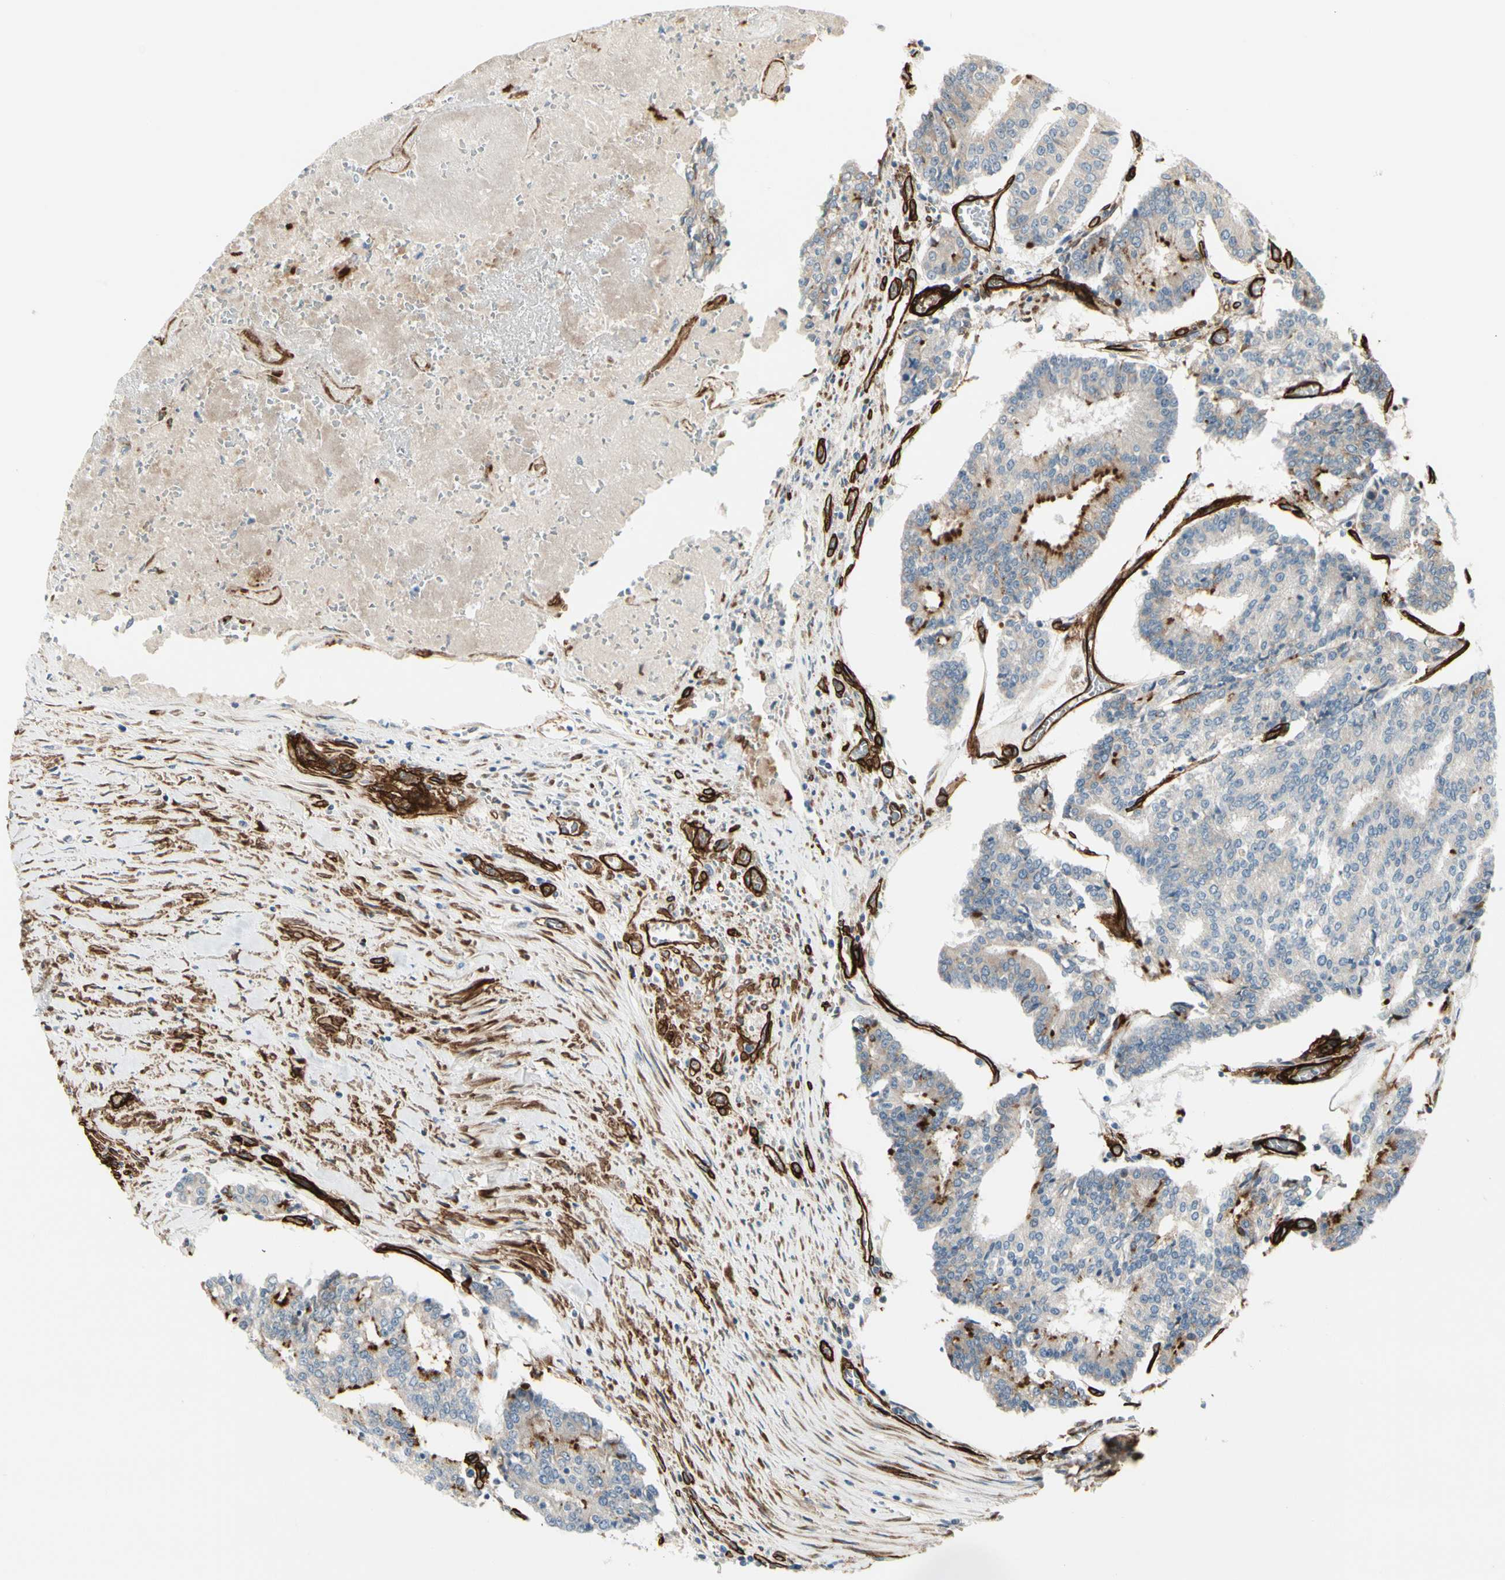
{"staining": {"intensity": "moderate", "quantity": "<25%", "location": "cytoplasmic/membranous"}, "tissue": "prostate cancer", "cell_type": "Tumor cells", "image_type": "cancer", "snomed": [{"axis": "morphology", "description": "Adenocarcinoma, High grade"}, {"axis": "topography", "description": "Prostate"}], "caption": "Protein positivity by immunohistochemistry reveals moderate cytoplasmic/membranous expression in about <25% of tumor cells in prostate high-grade adenocarcinoma.", "gene": "MCAM", "patient": {"sex": "male", "age": 55}}